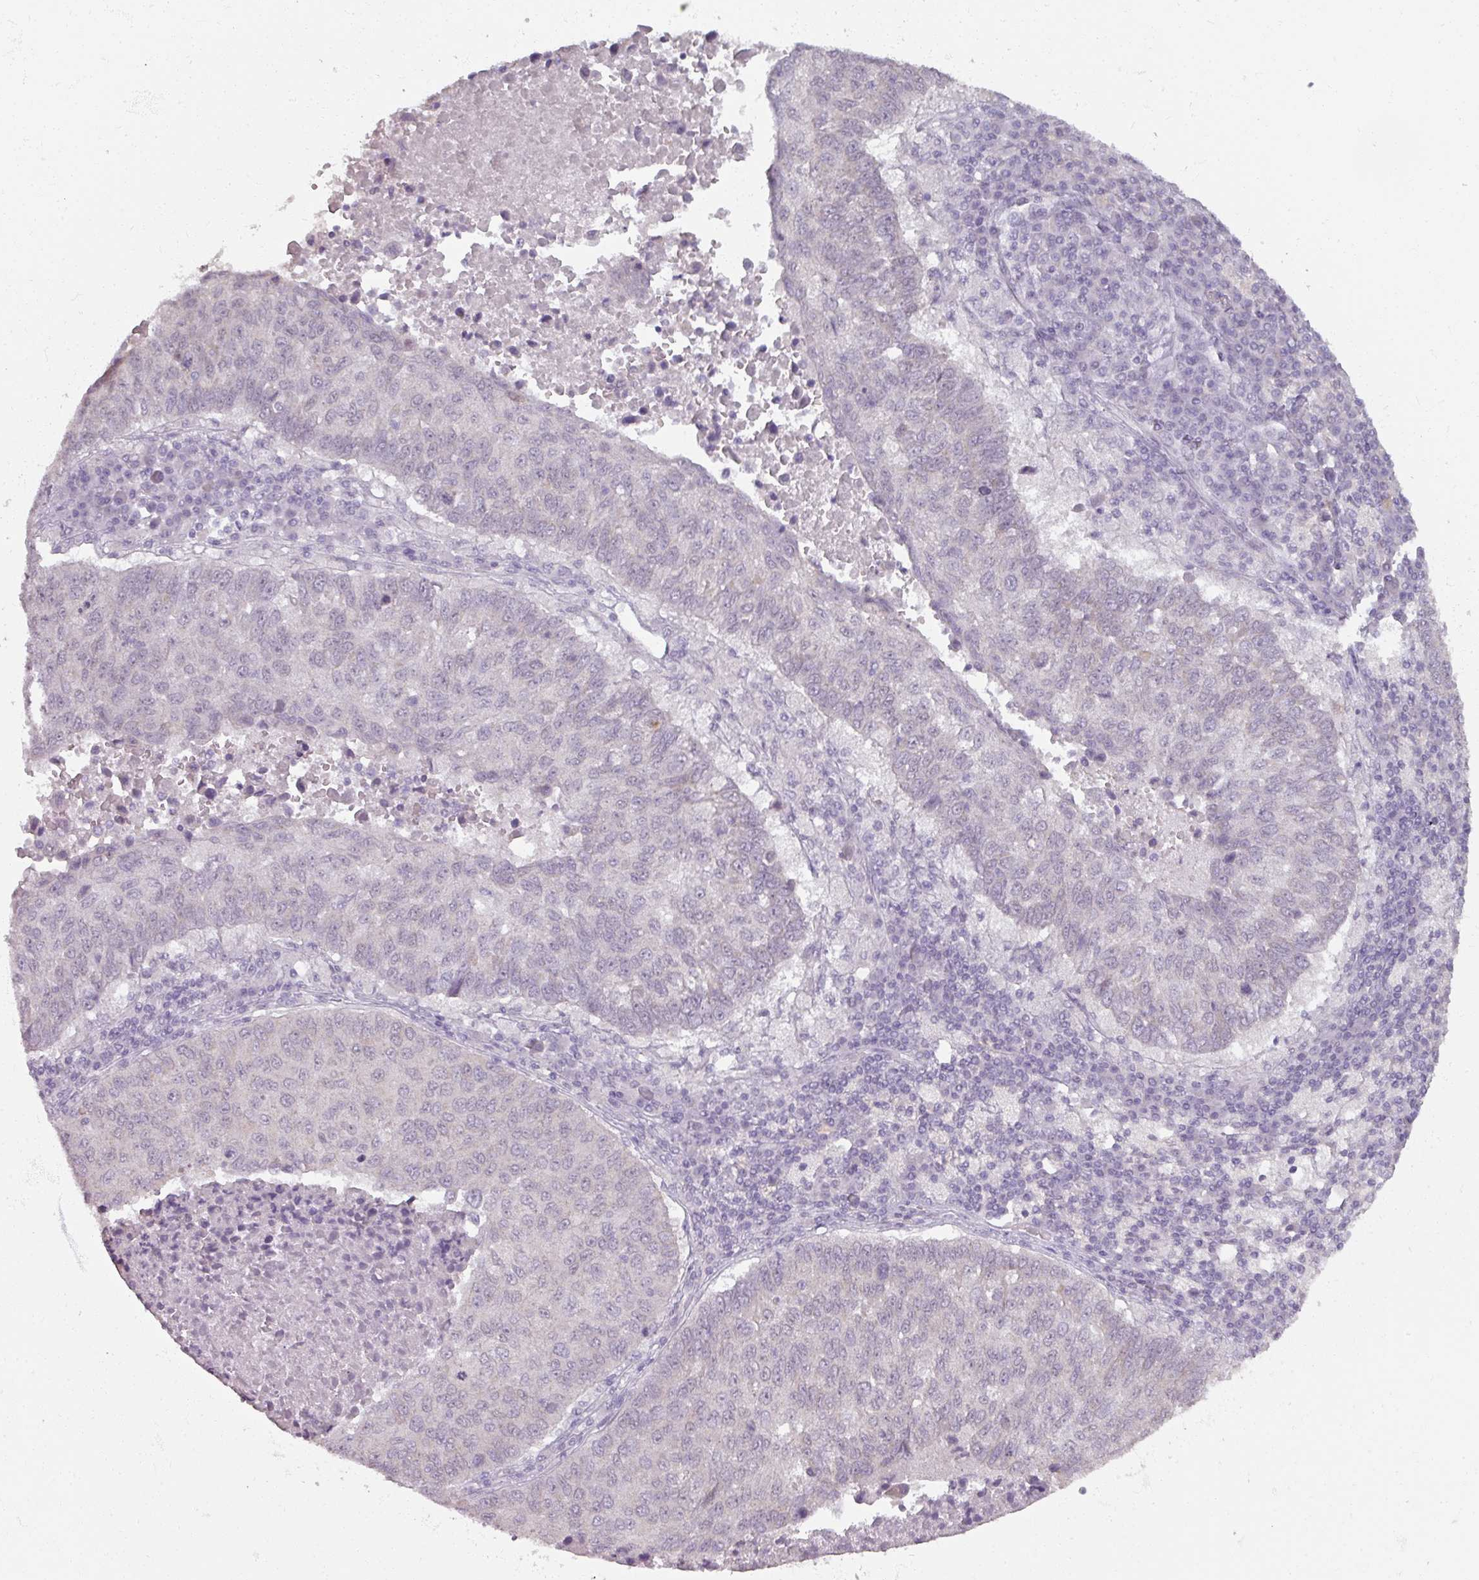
{"staining": {"intensity": "negative", "quantity": "none", "location": "none"}, "tissue": "lung cancer", "cell_type": "Tumor cells", "image_type": "cancer", "snomed": [{"axis": "morphology", "description": "Squamous cell carcinoma, NOS"}, {"axis": "topography", "description": "Lung"}], "caption": "An immunohistochemistry (IHC) photomicrograph of squamous cell carcinoma (lung) is shown. There is no staining in tumor cells of squamous cell carcinoma (lung).", "gene": "SOX11", "patient": {"sex": "male", "age": 73}}